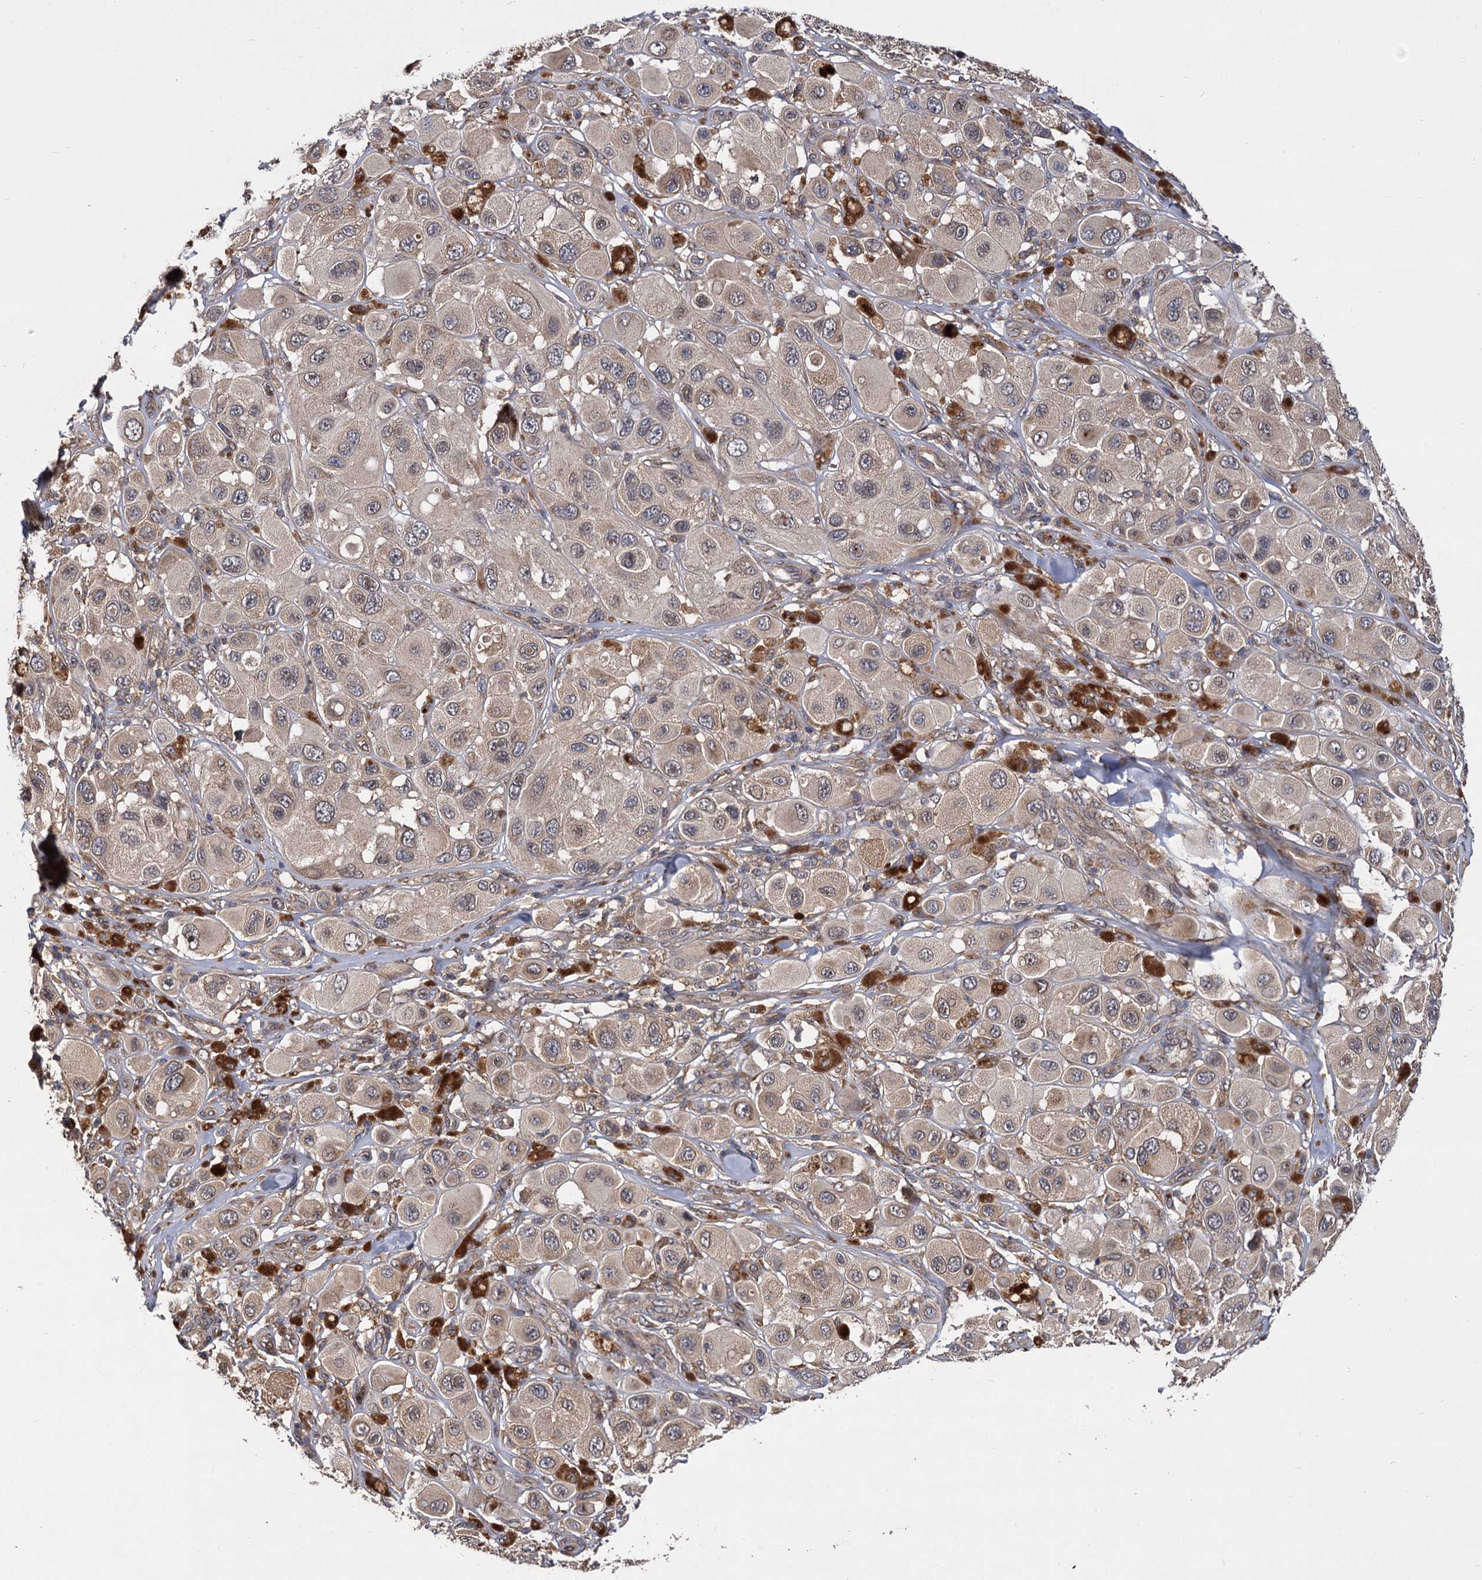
{"staining": {"intensity": "weak", "quantity": "25%-75%", "location": "cytoplasmic/membranous"}, "tissue": "melanoma", "cell_type": "Tumor cells", "image_type": "cancer", "snomed": [{"axis": "morphology", "description": "Malignant melanoma, Metastatic site"}, {"axis": "topography", "description": "Skin"}], "caption": "Immunohistochemistry (IHC) (DAB (3,3'-diaminobenzidine)) staining of human malignant melanoma (metastatic site) demonstrates weak cytoplasmic/membranous protein staining in approximately 25%-75% of tumor cells. (DAB (3,3'-diaminobenzidine) IHC with brightfield microscopy, high magnification).", "gene": "INPPL1", "patient": {"sex": "male", "age": 41}}